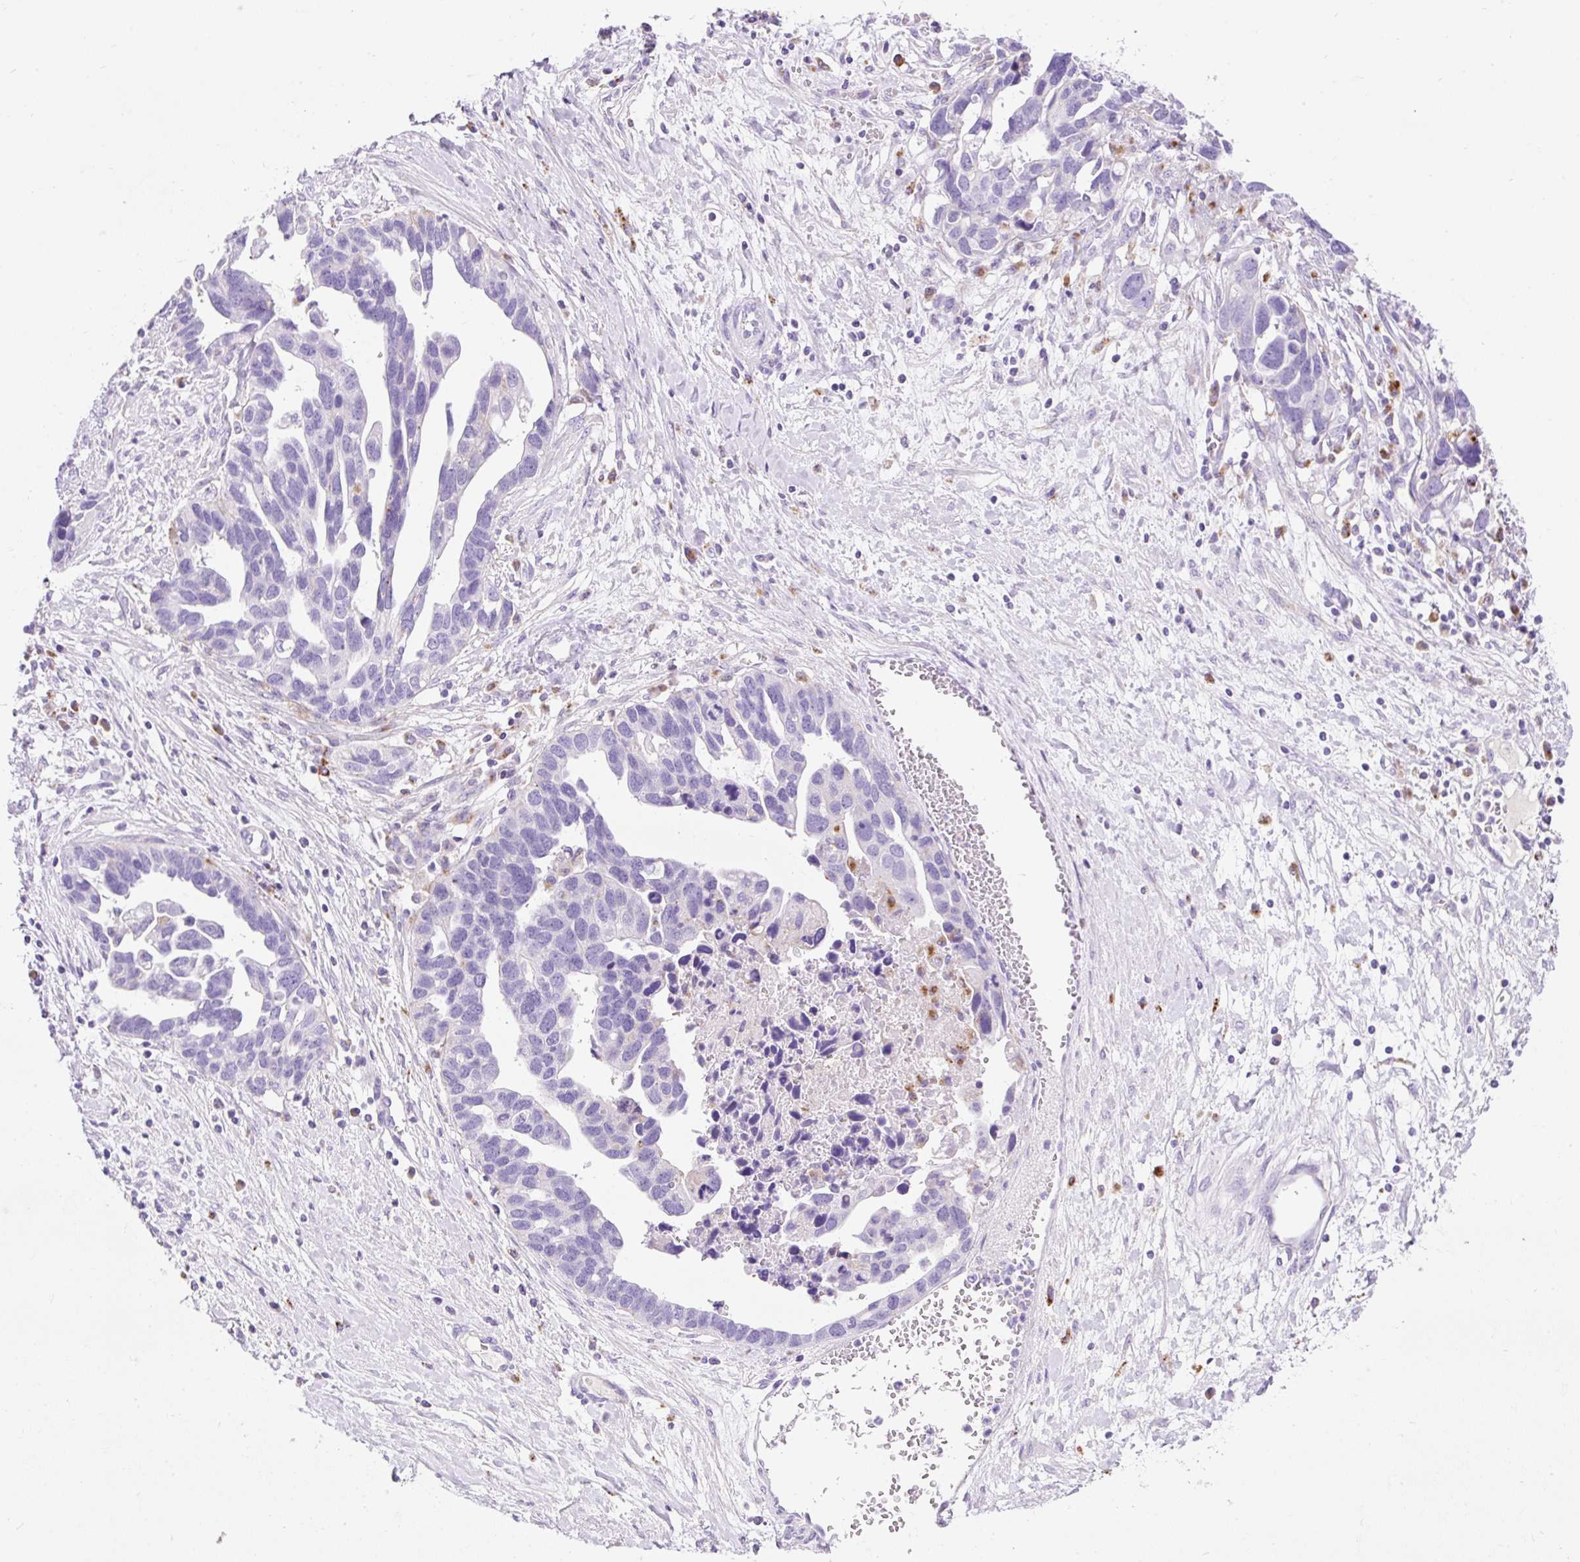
{"staining": {"intensity": "negative", "quantity": "none", "location": "none"}, "tissue": "ovarian cancer", "cell_type": "Tumor cells", "image_type": "cancer", "snomed": [{"axis": "morphology", "description": "Cystadenocarcinoma, serous, NOS"}, {"axis": "topography", "description": "Ovary"}], "caption": "Tumor cells show no significant staining in serous cystadenocarcinoma (ovarian).", "gene": "HEXB", "patient": {"sex": "female", "age": 54}}